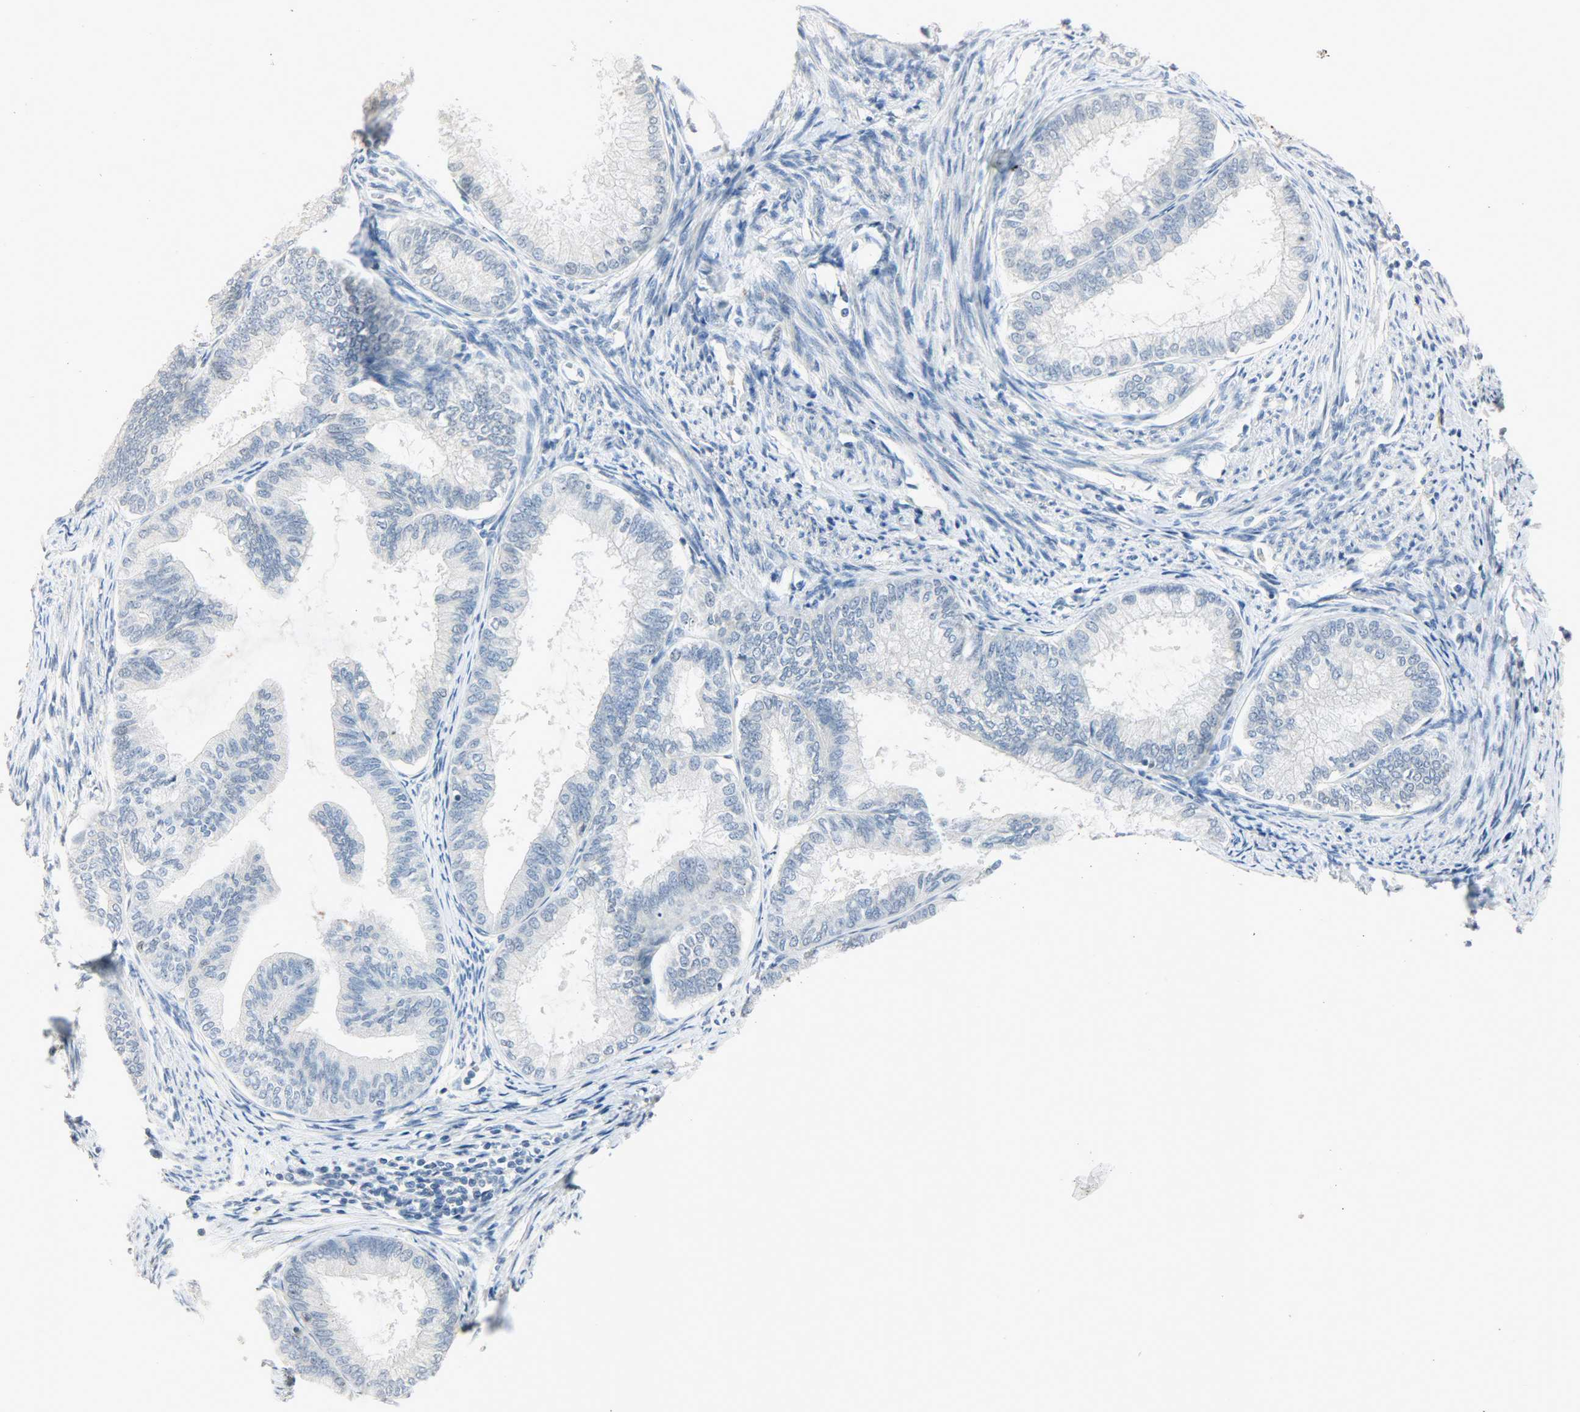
{"staining": {"intensity": "negative", "quantity": "none", "location": "none"}, "tissue": "endometrial cancer", "cell_type": "Tumor cells", "image_type": "cancer", "snomed": [{"axis": "morphology", "description": "Adenocarcinoma, NOS"}, {"axis": "topography", "description": "Endometrium"}], "caption": "Human endometrial adenocarcinoma stained for a protein using immunohistochemistry reveals no positivity in tumor cells.", "gene": "PPARG", "patient": {"sex": "female", "age": 86}}